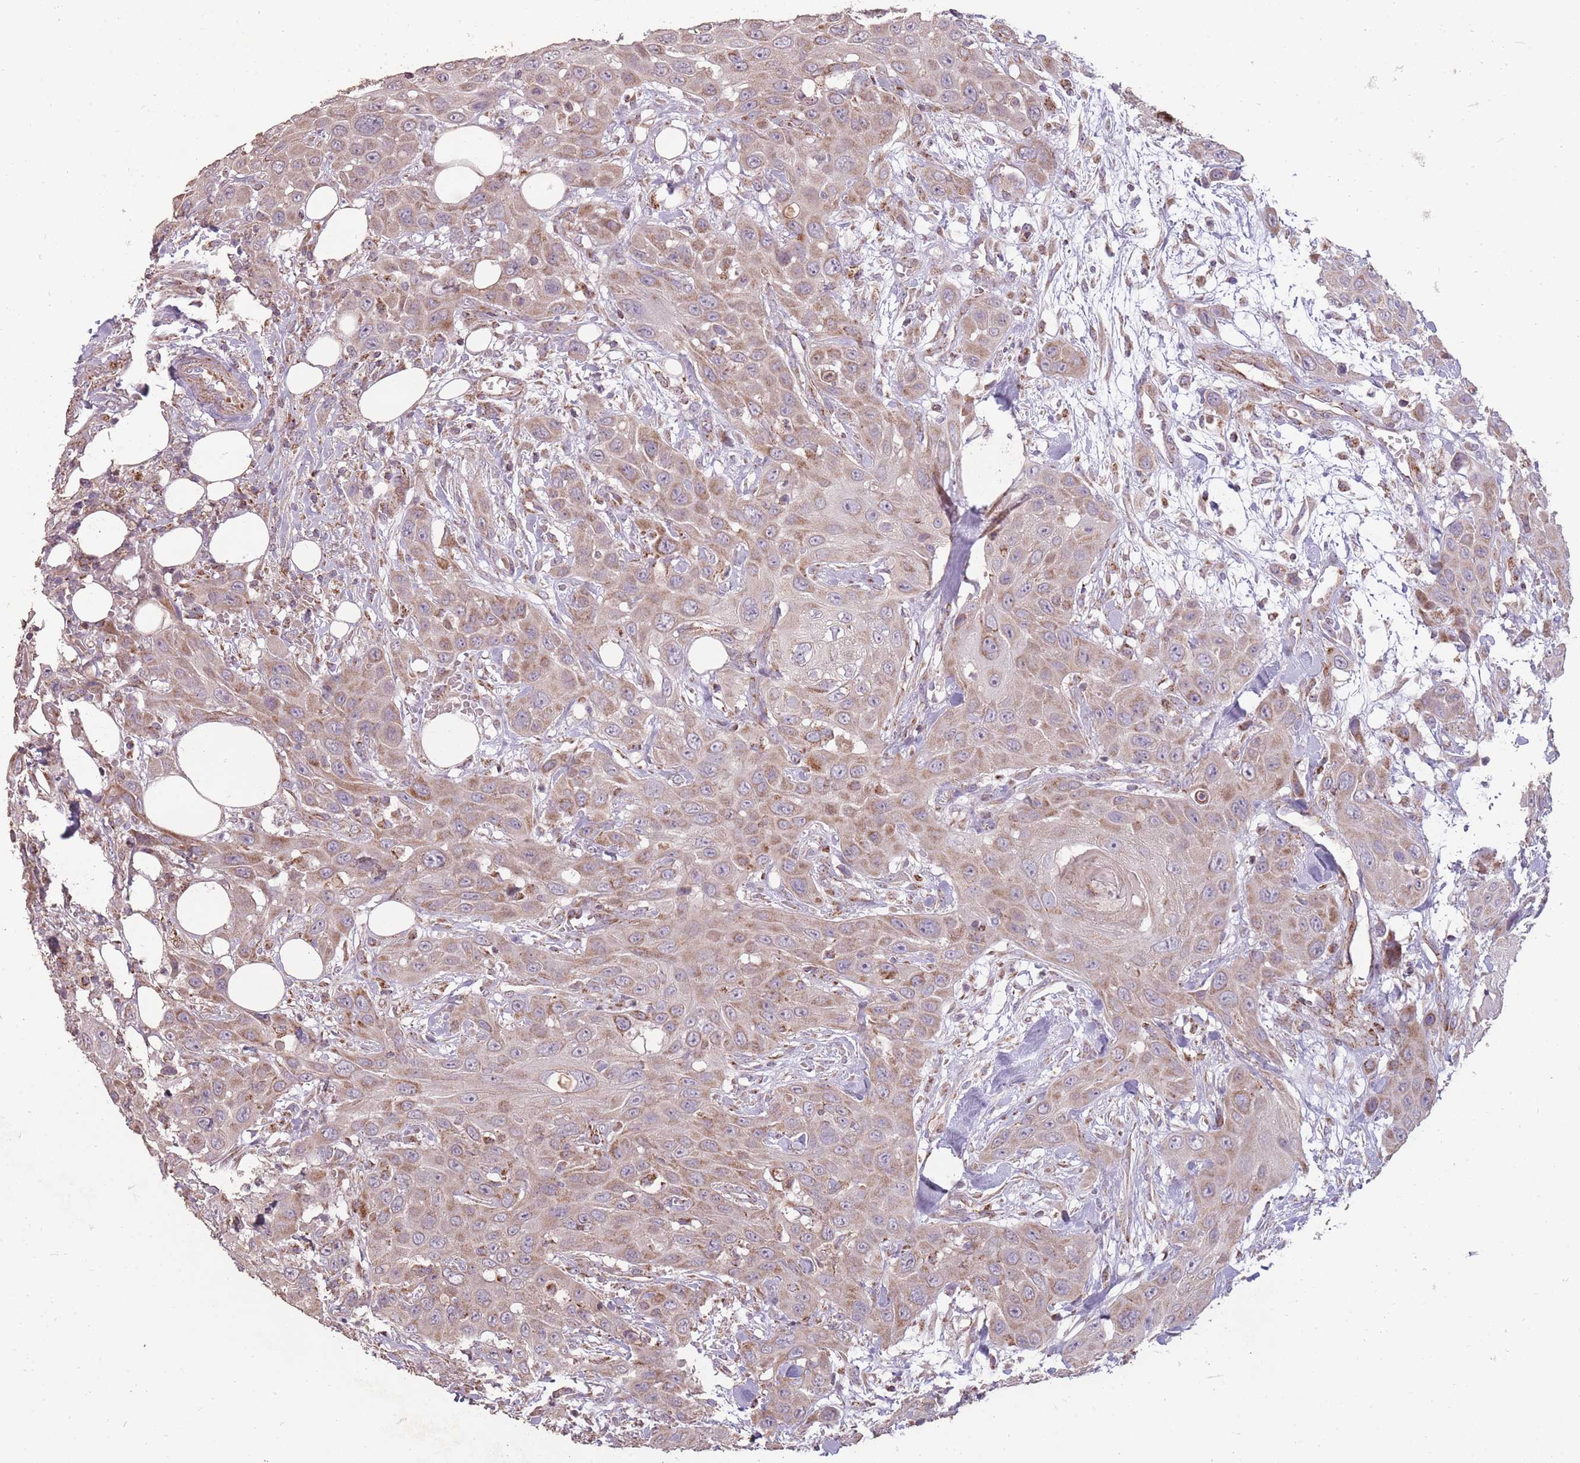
{"staining": {"intensity": "moderate", "quantity": ">75%", "location": "cytoplasmic/membranous"}, "tissue": "head and neck cancer", "cell_type": "Tumor cells", "image_type": "cancer", "snomed": [{"axis": "morphology", "description": "Squamous cell carcinoma, NOS"}, {"axis": "topography", "description": "Head-Neck"}], "caption": "Moderate cytoplasmic/membranous protein staining is appreciated in approximately >75% of tumor cells in squamous cell carcinoma (head and neck).", "gene": "CNOT8", "patient": {"sex": "male", "age": 81}}